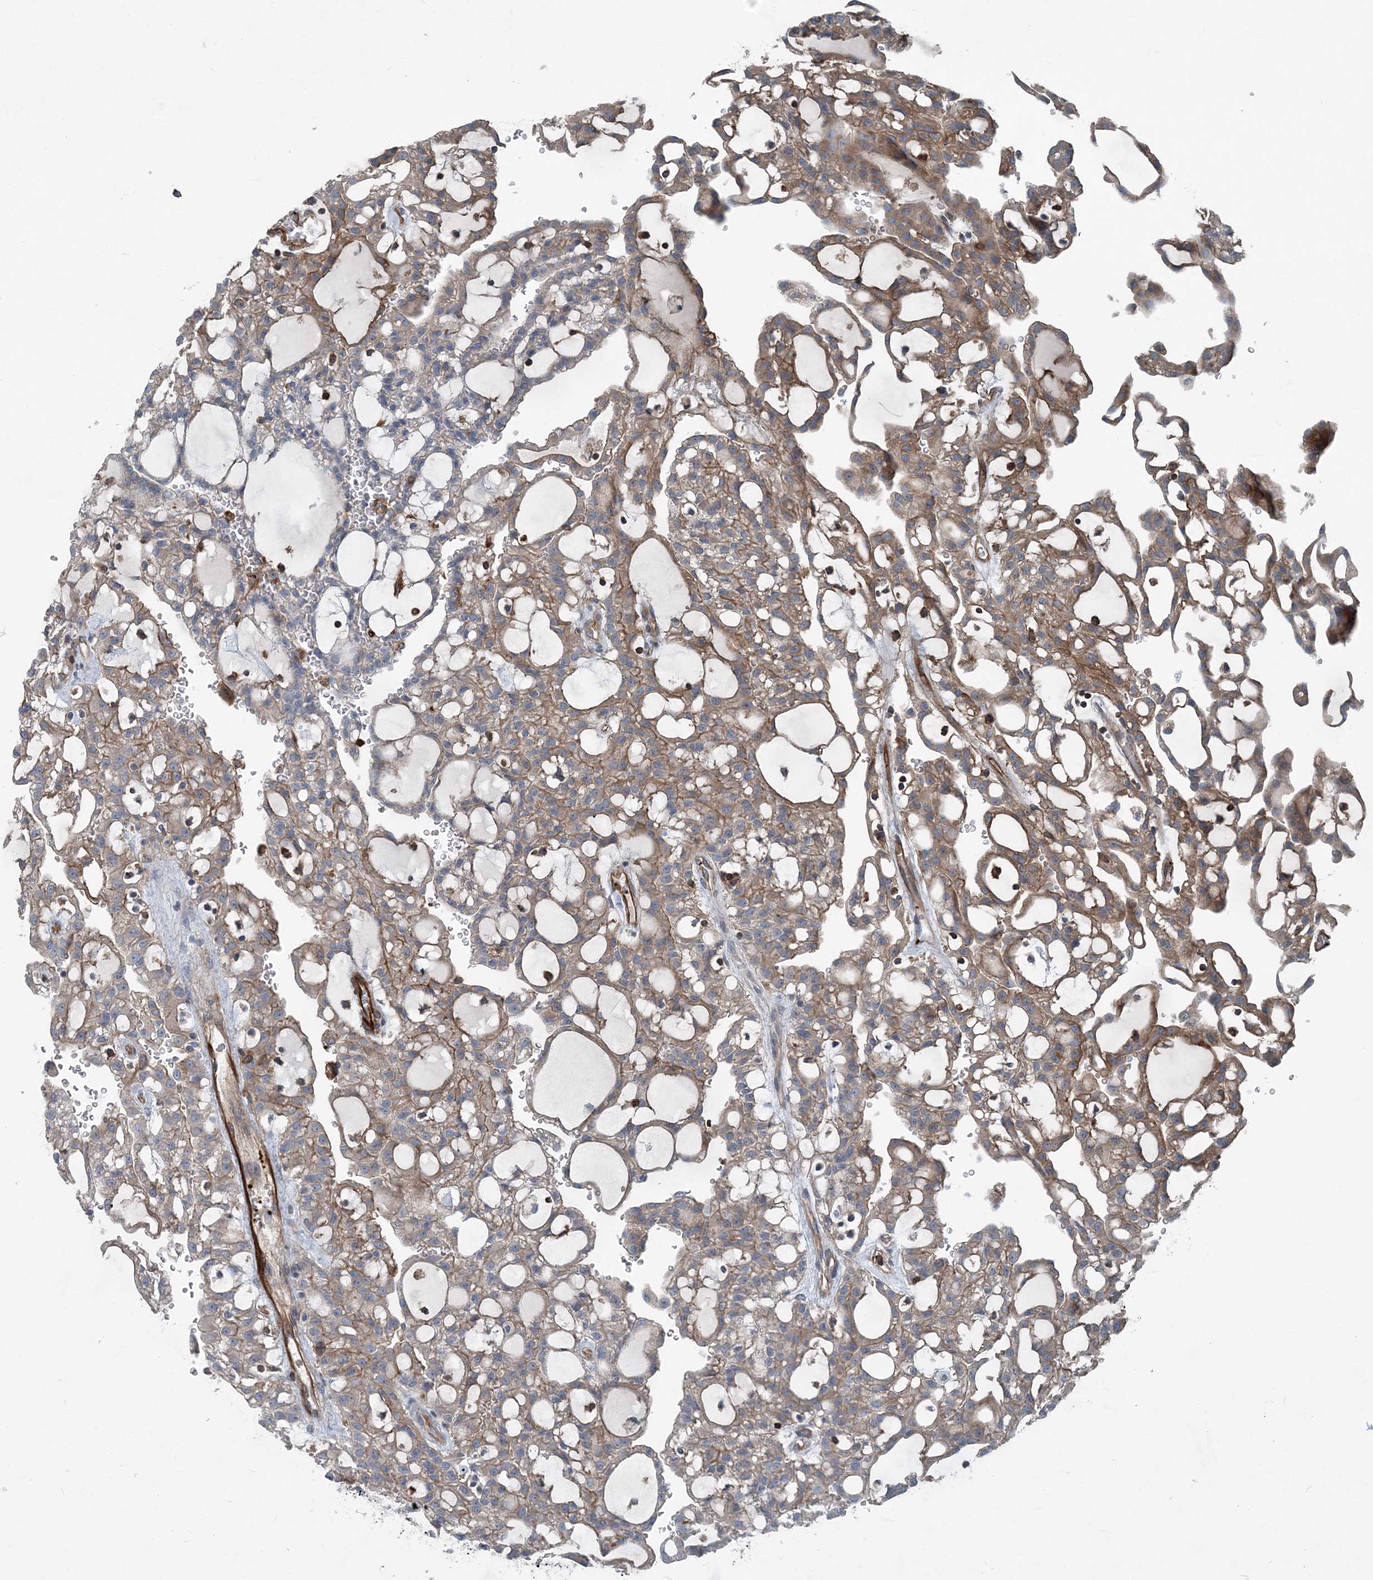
{"staining": {"intensity": "moderate", "quantity": "25%-75%", "location": "cytoplasmic/membranous"}, "tissue": "renal cancer", "cell_type": "Tumor cells", "image_type": "cancer", "snomed": [{"axis": "morphology", "description": "Adenocarcinoma, NOS"}, {"axis": "topography", "description": "Kidney"}], "caption": "Immunohistochemical staining of human renal cancer shows moderate cytoplasmic/membranous protein expression in about 25%-75% of tumor cells. Nuclei are stained in blue.", "gene": "DGUOK", "patient": {"sex": "male", "age": 63}}